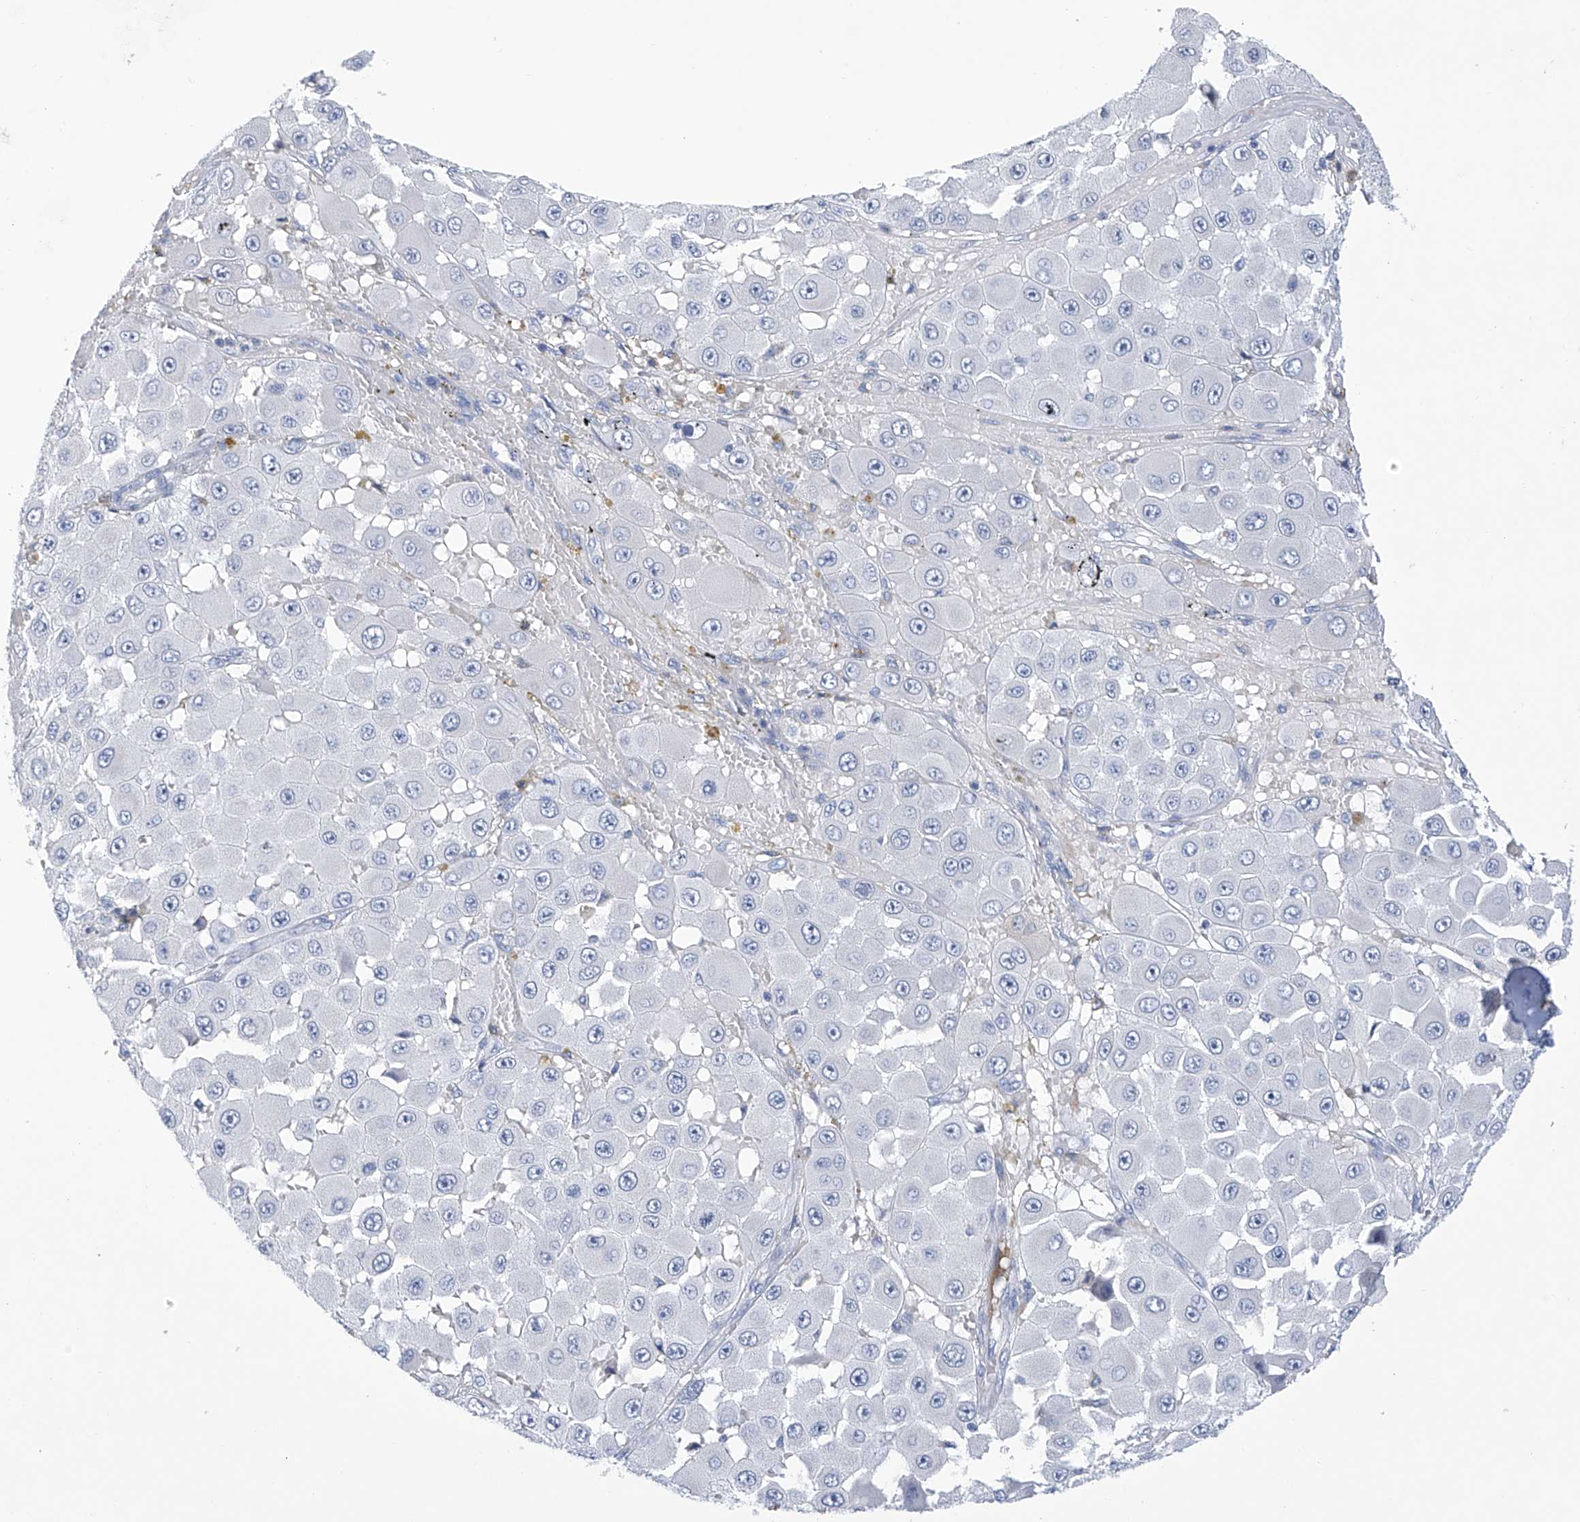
{"staining": {"intensity": "negative", "quantity": "none", "location": "none"}, "tissue": "melanoma", "cell_type": "Tumor cells", "image_type": "cancer", "snomed": [{"axis": "morphology", "description": "Malignant melanoma, NOS"}, {"axis": "topography", "description": "Skin"}], "caption": "This is a histopathology image of immunohistochemistry staining of malignant melanoma, which shows no staining in tumor cells.", "gene": "SLCO4A1", "patient": {"sex": "female", "age": 81}}